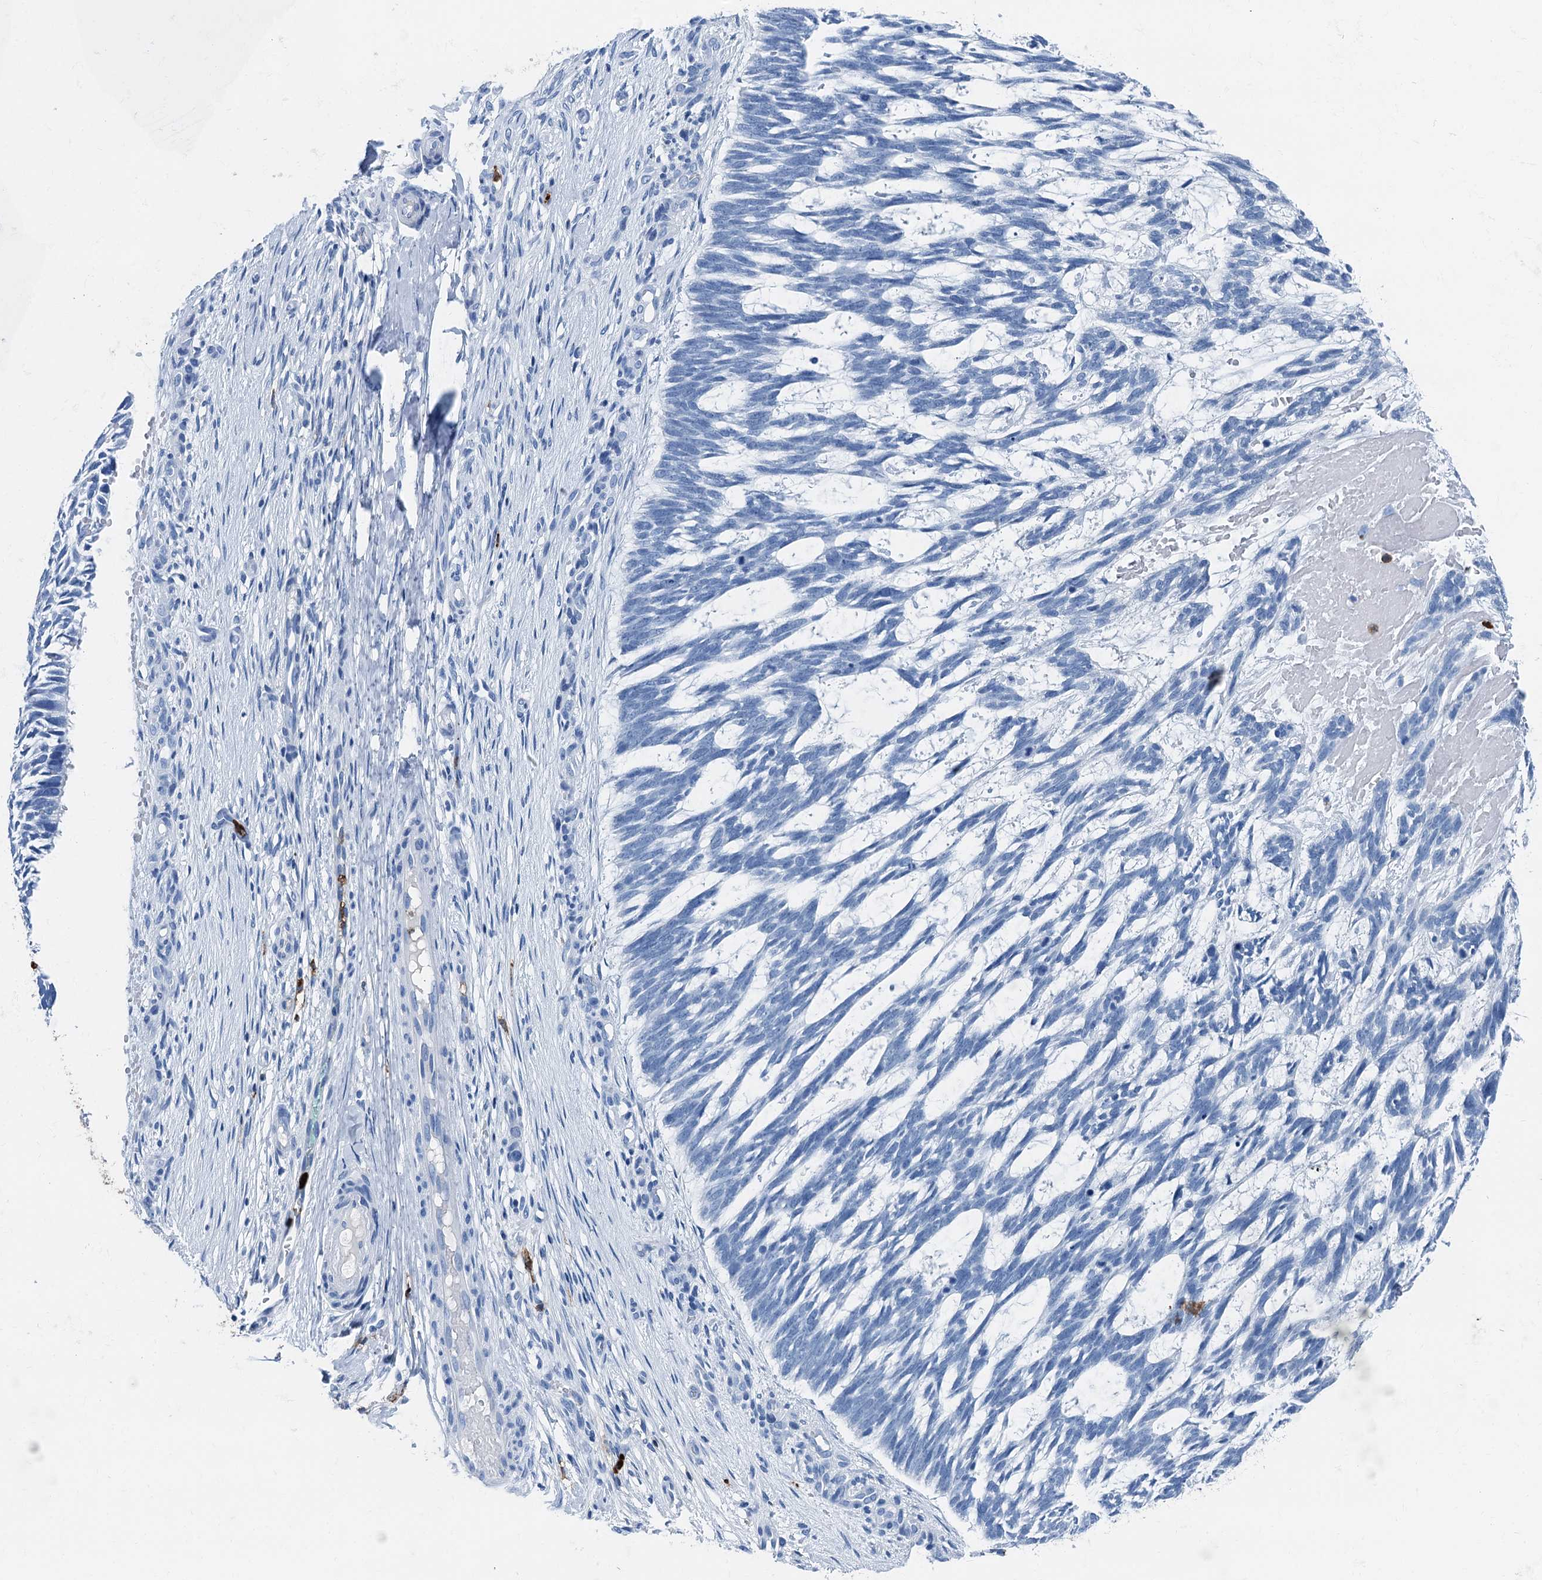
{"staining": {"intensity": "negative", "quantity": "none", "location": "none"}, "tissue": "skin cancer", "cell_type": "Tumor cells", "image_type": "cancer", "snomed": [{"axis": "morphology", "description": "Basal cell carcinoma"}, {"axis": "topography", "description": "Skin"}], "caption": "Photomicrograph shows no significant protein expression in tumor cells of skin cancer.", "gene": "PLAC8", "patient": {"sex": "male", "age": 88}}